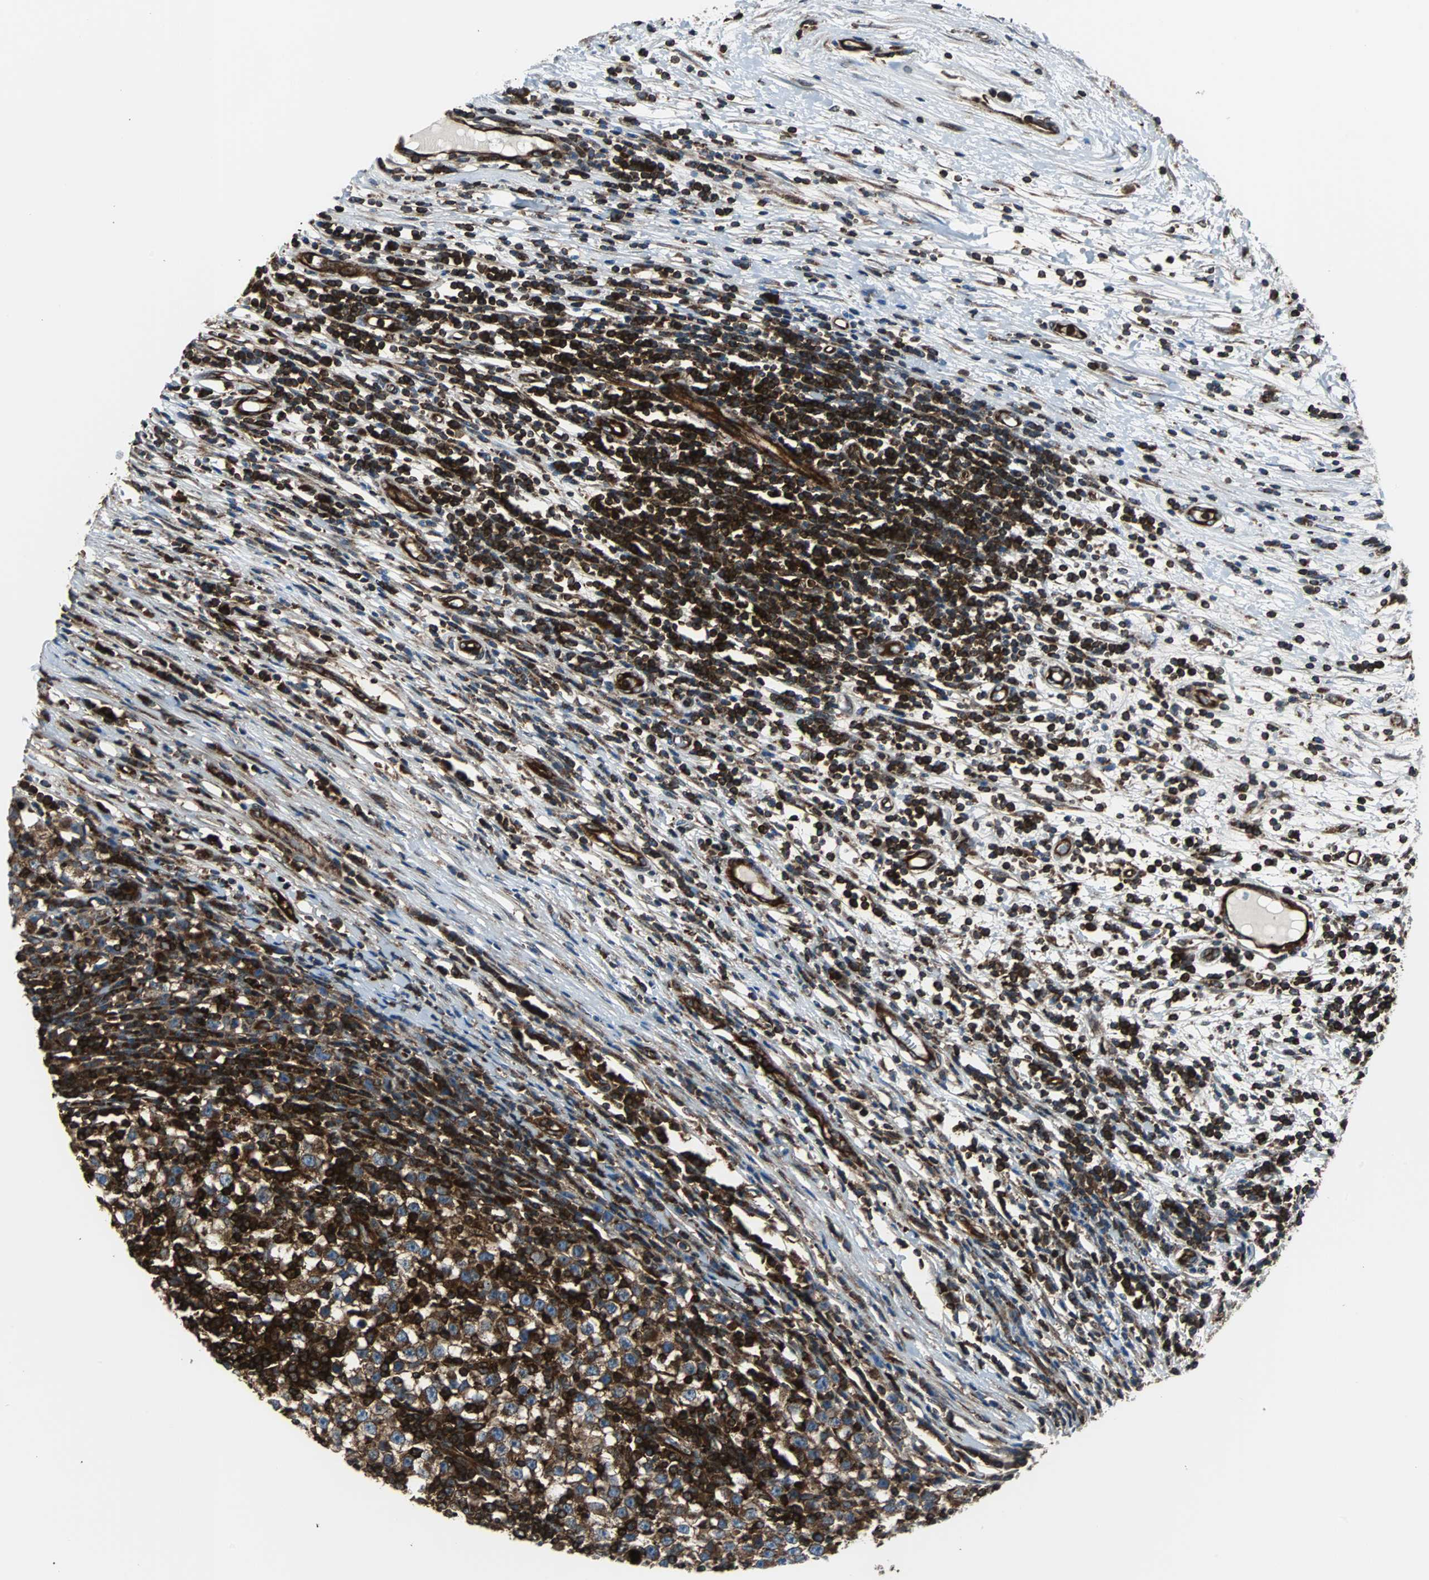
{"staining": {"intensity": "strong", "quantity": ">75%", "location": "cytoplasmic/membranous"}, "tissue": "testis cancer", "cell_type": "Tumor cells", "image_type": "cancer", "snomed": [{"axis": "morphology", "description": "Seminoma, NOS"}, {"axis": "topography", "description": "Testis"}], "caption": "Testis seminoma was stained to show a protein in brown. There is high levels of strong cytoplasmic/membranous expression in approximately >75% of tumor cells.", "gene": "RELA", "patient": {"sex": "male", "age": 65}}